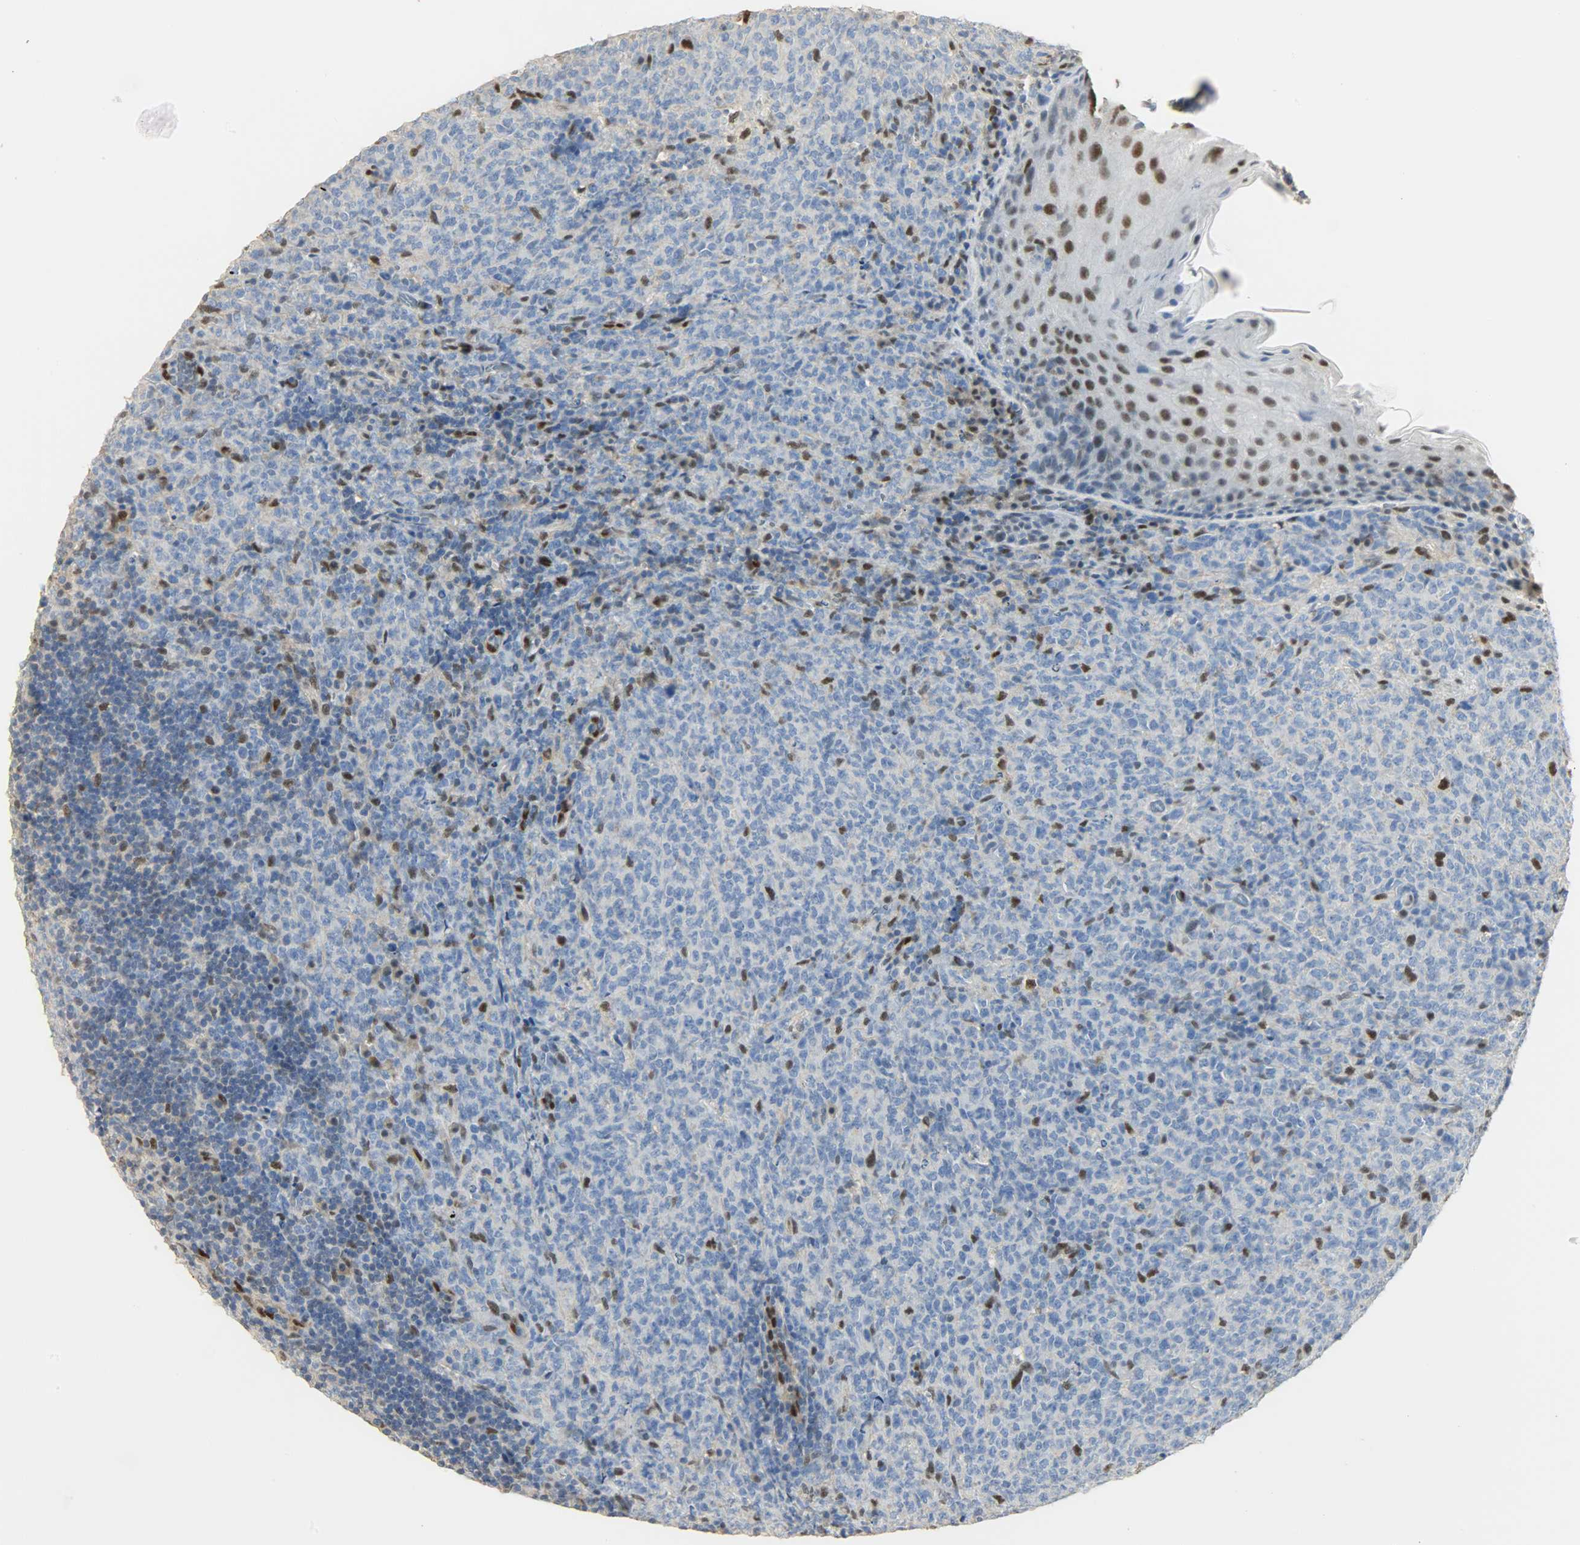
{"staining": {"intensity": "negative", "quantity": "none", "location": "none"}, "tissue": "lymphoma", "cell_type": "Tumor cells", "image_type": "cancer", "snomed": [{"axis": "morphology", "description": "Malignant lymphoma, non-Hodgkin's type, High grade"}, {"axis": "topography", "description": "Tonsil"}], "caption": "Human lymphoma stained for a protein using immunohistochemistry shows no staining in tumor cells.", "gene": "NPEPL1", "patient": {"sex": "female", "age": 36}}